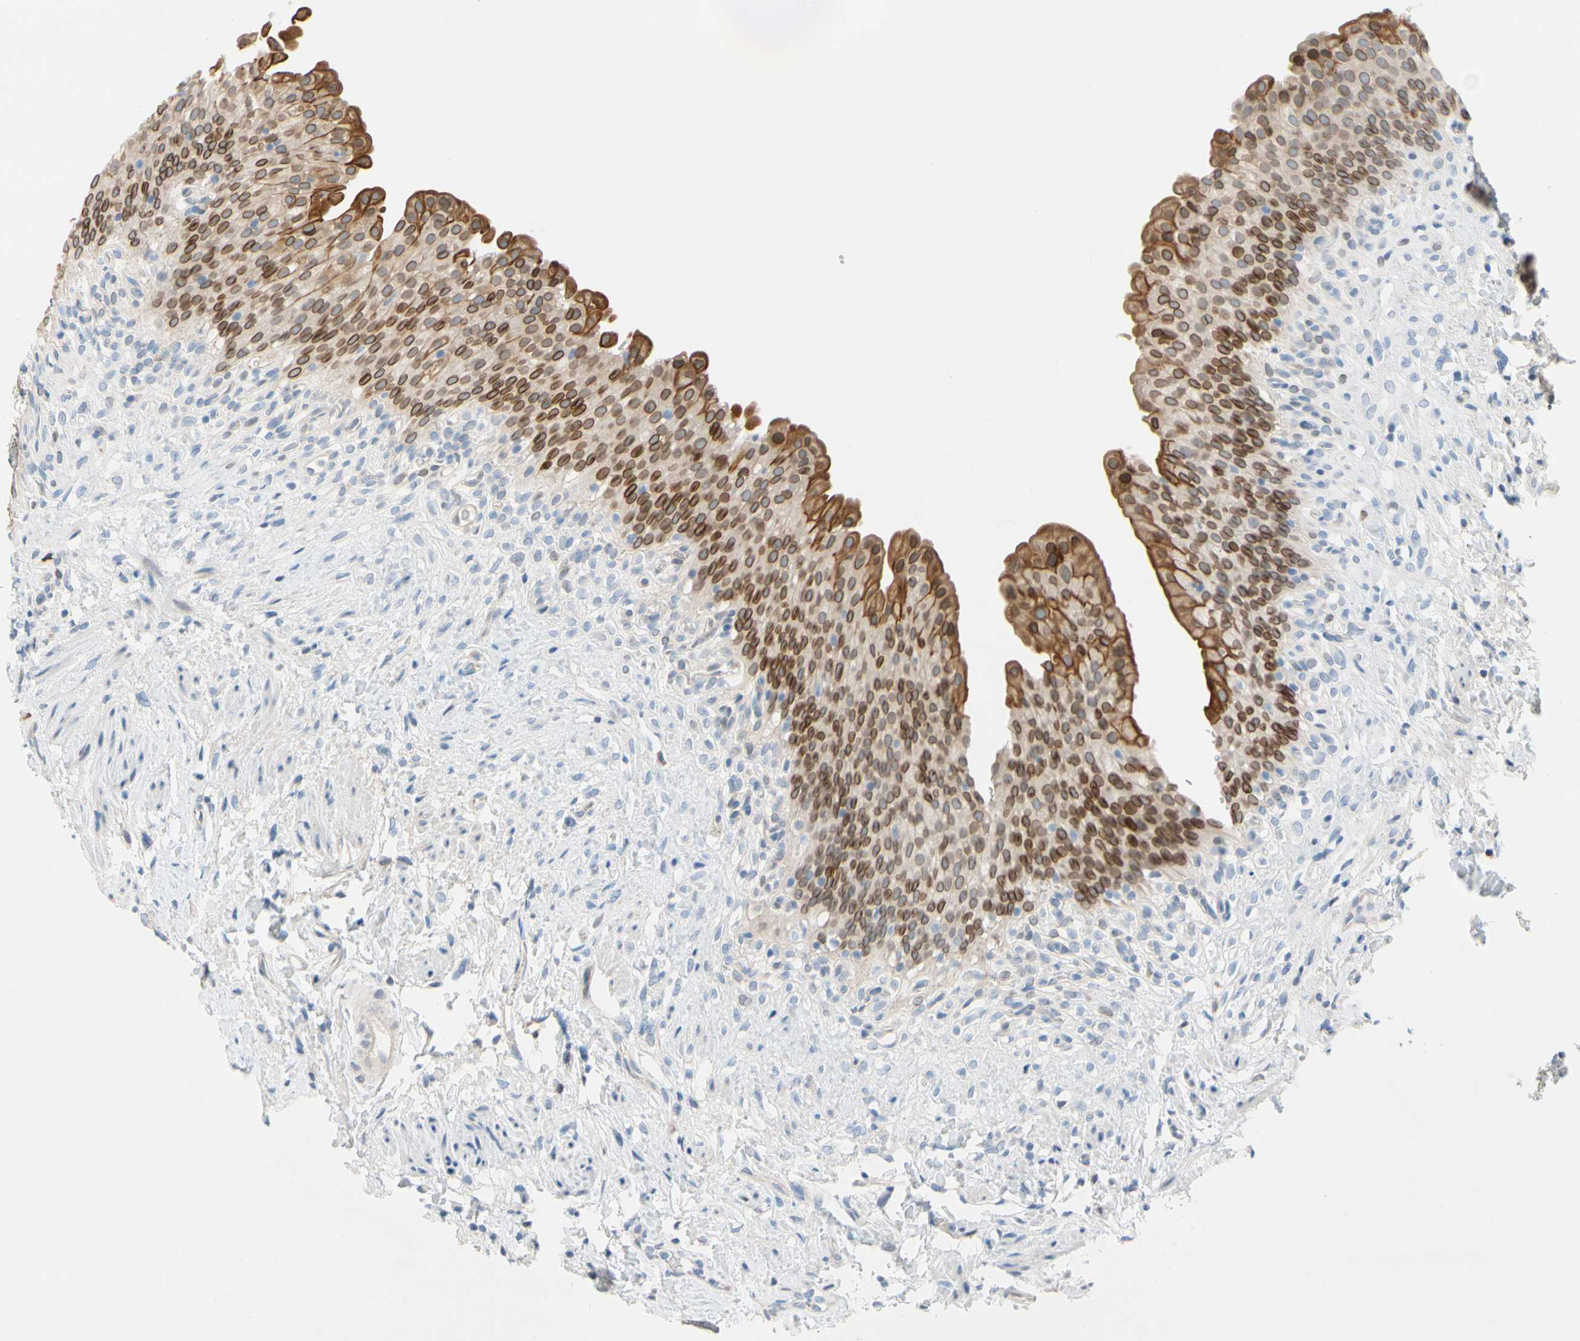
{"staining": {"intensity": "strong", "quantity": ">75%", "location": "cytoplasmic/membranous,nuclear"}, "tissue": "urinary bladder", "cell_type": "Urothelial cells", "image_type": "normal", "snomed": [{"axis": "morphology", "description": "Normal tissue, NOS"}, {"axis": "topography", "description": "Urinary bladder"}], "caption": "Protein expression analysis of normal human urinary bladder reveals strong cytoplasmic/membranous,nuclear positivity in approximately >75% of urothelial cells.", "gene": "ZNF132", "patient": {"sex": "female", "age": 79}}